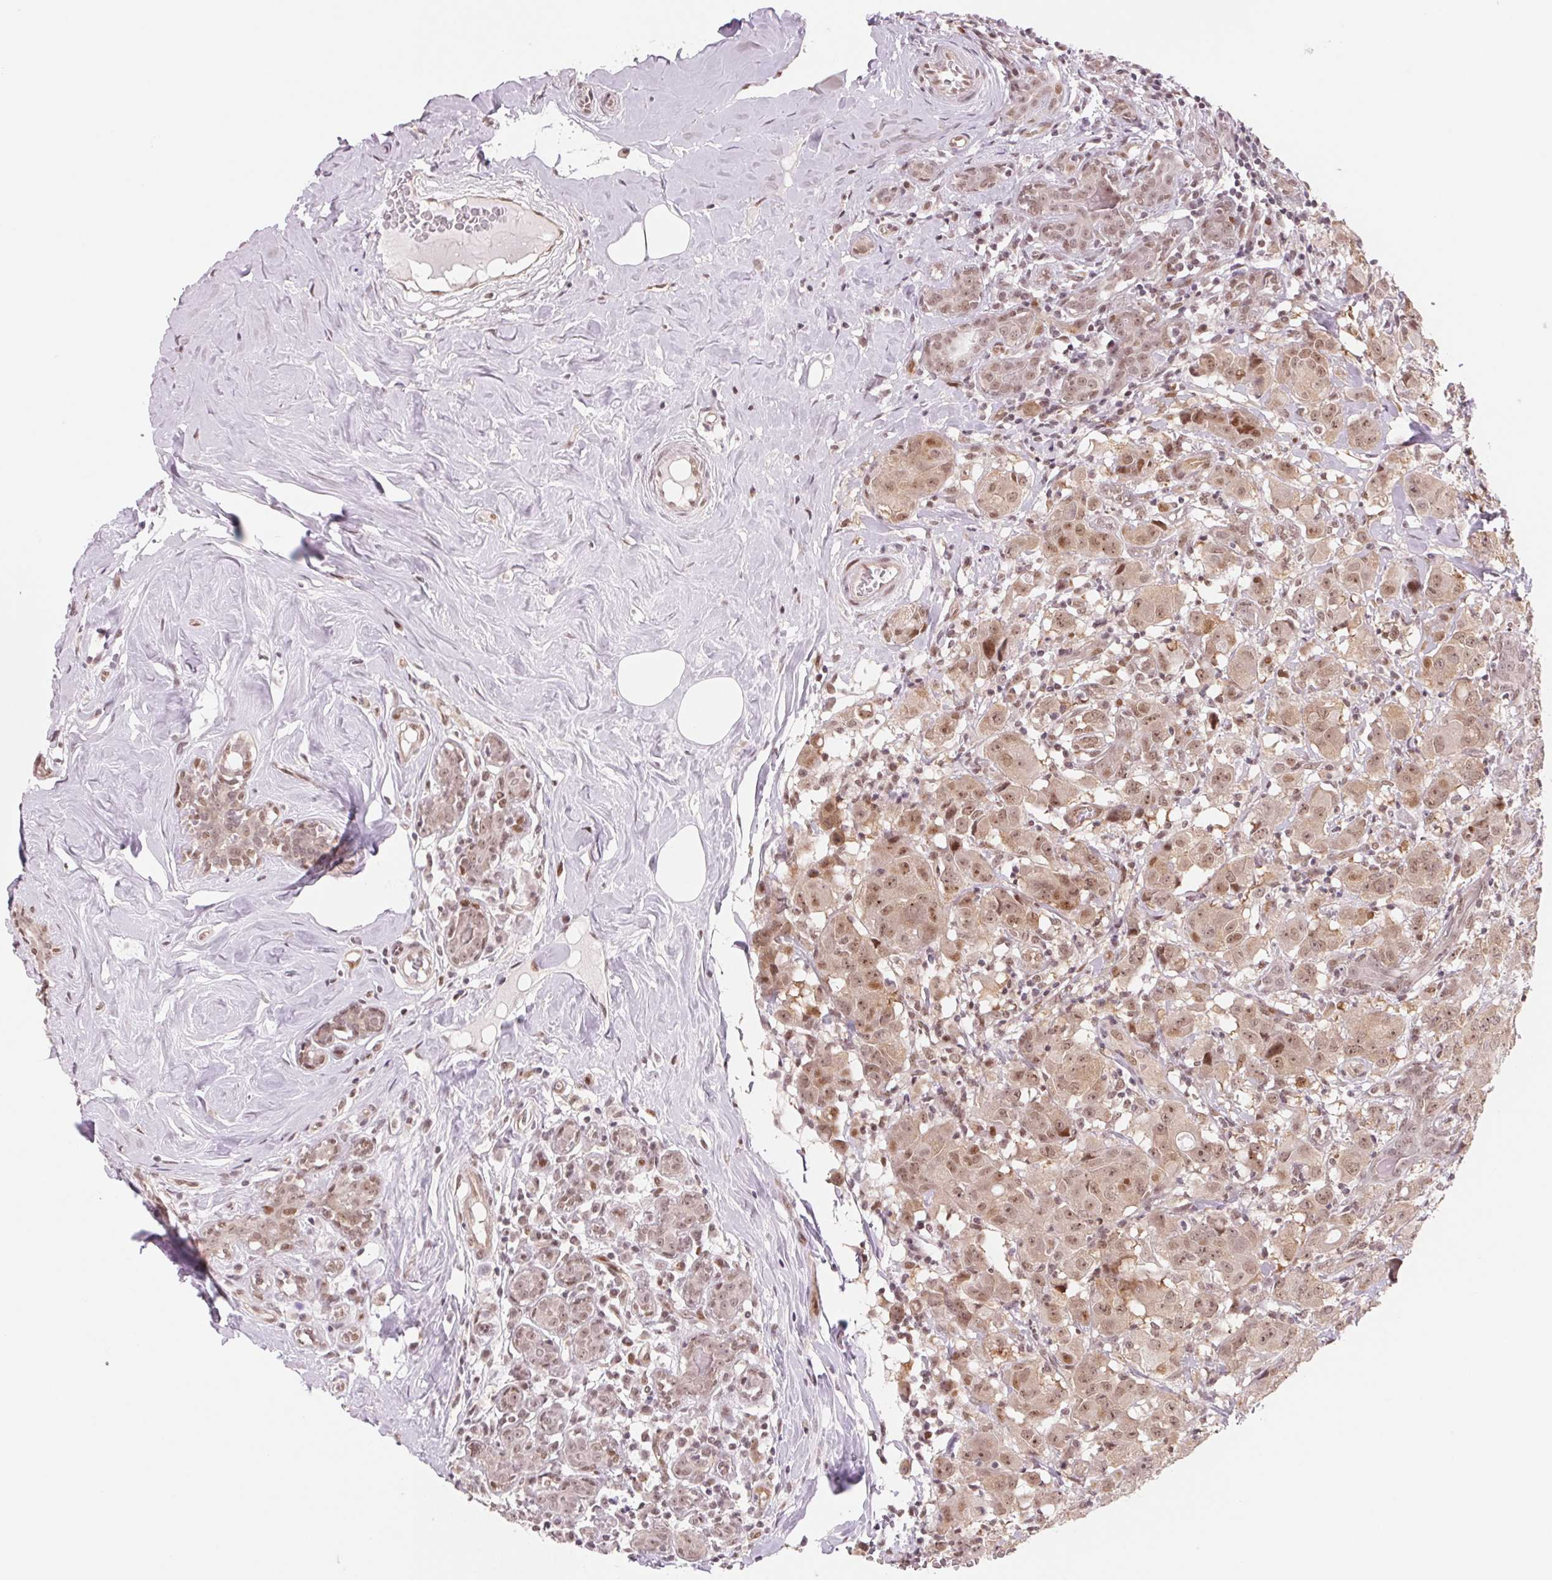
{"staining": {"intensity": "moderate", "quantity": ">75%", "location": "cytoplasmic/membranous,nuclear"}, "tissue": "breast cancer", "cell_type": "Tumor cells", "image_type": "cancer", "snomed": [{"axis": "morphology", "description": "Normal tissue, NOS"}, {"axis": "morphology", "description": "Duct carcinoma"}, {"axis": "topography", "description": "Breast"}], "caption": "A brown stain labels moderate cytoplasmic/membranous and nuclear staining of a protein in human breast intraductal carcinoma tumor cells.", "gene": "DNAJB6", "patient": {"sex": "female", "age": 43}}